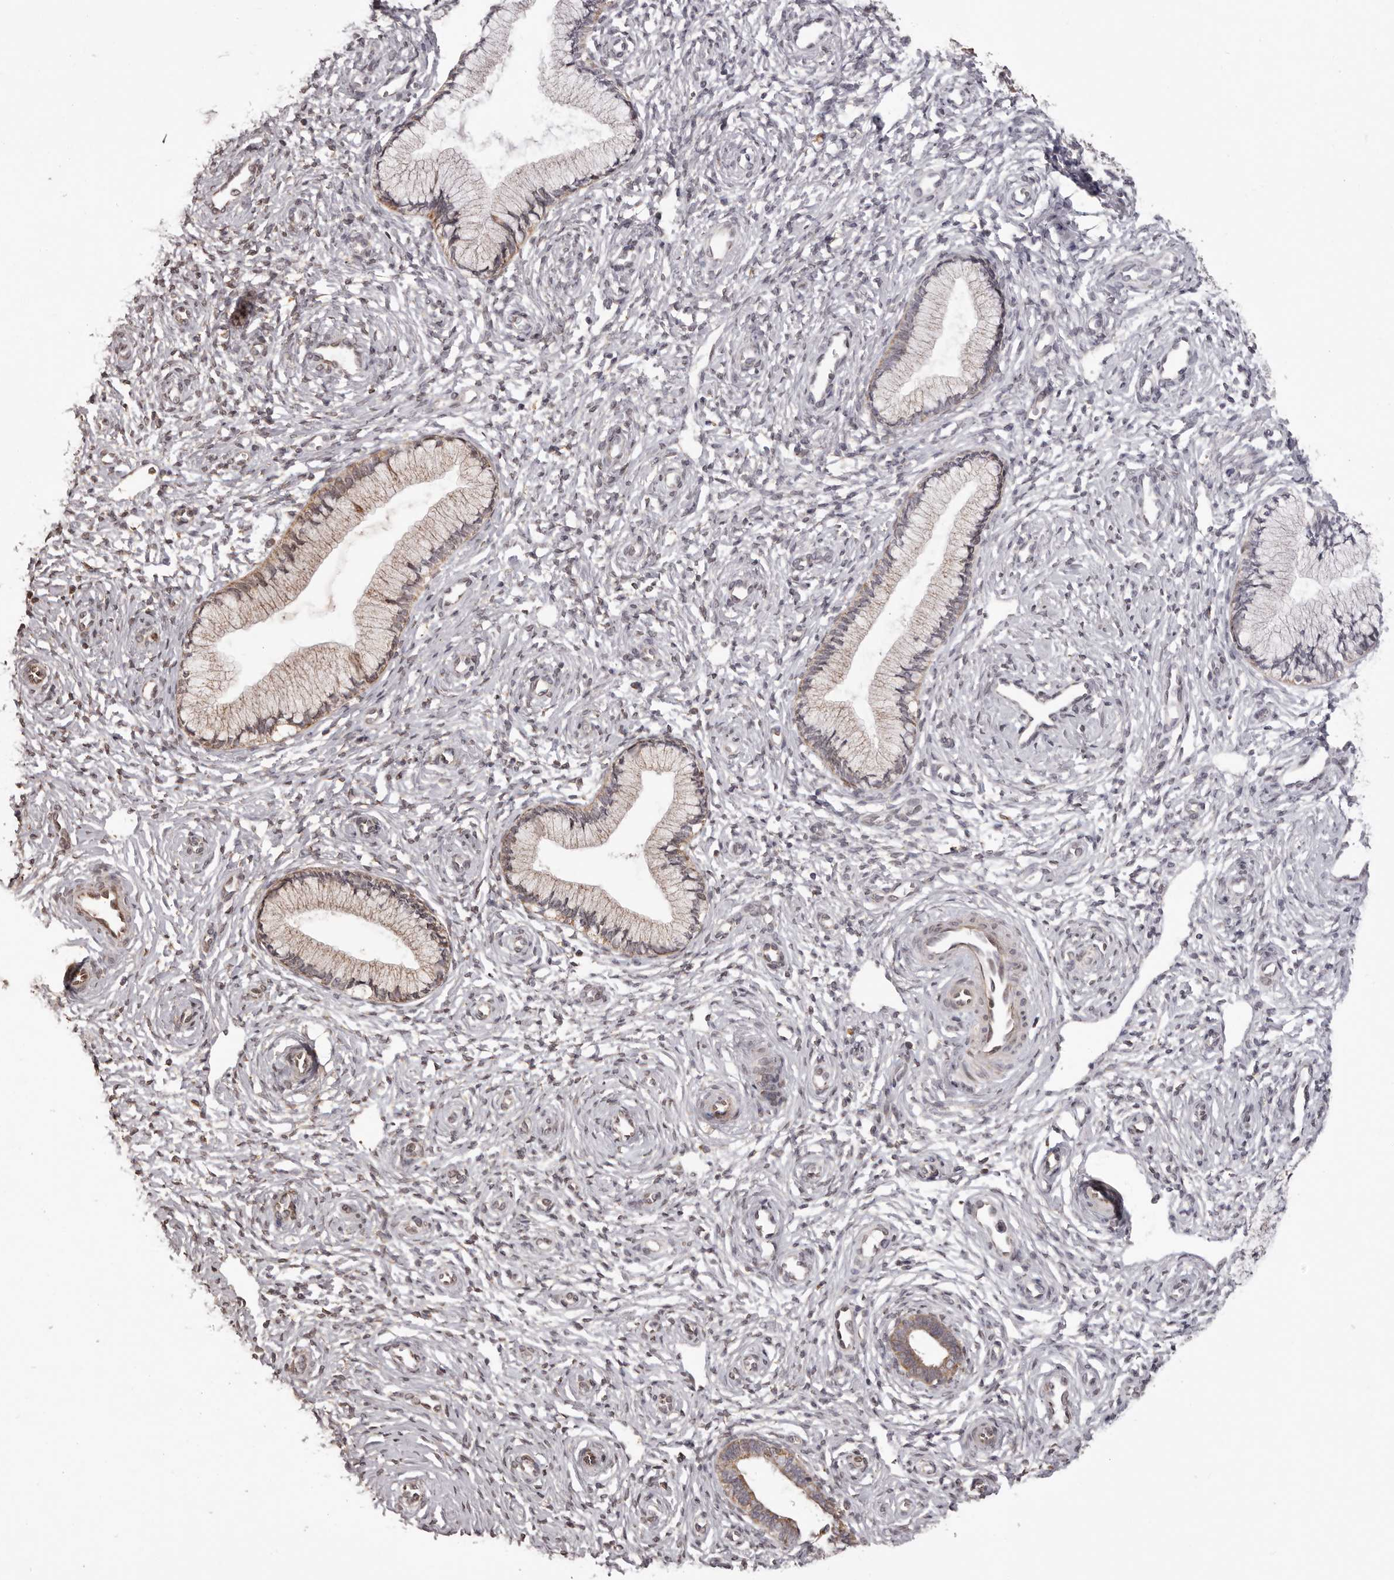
{"staining": {"intensity": "weak", "quantity": "25%-75%", "location": "cytoplasmic/membranous"}, "tissue": "cervix", "cell_type": "Glandular cells", "image_type": "normal", "snomed": [{"axis": "morphology", "description": "Normal tissue, NOS"}, {"axis": "topography", "description": "Cervix"}], "caption": "Cervix was stained to show a protein in brown. There is low levels of weak cytoplasmic/membranous expression in about 25%-75% of glandular cells. (brown staining indicates protein expression, while blue staining denotes nuclei).", "gene": "CHRM2", "patient": {"sex": "female", "age": 27}}